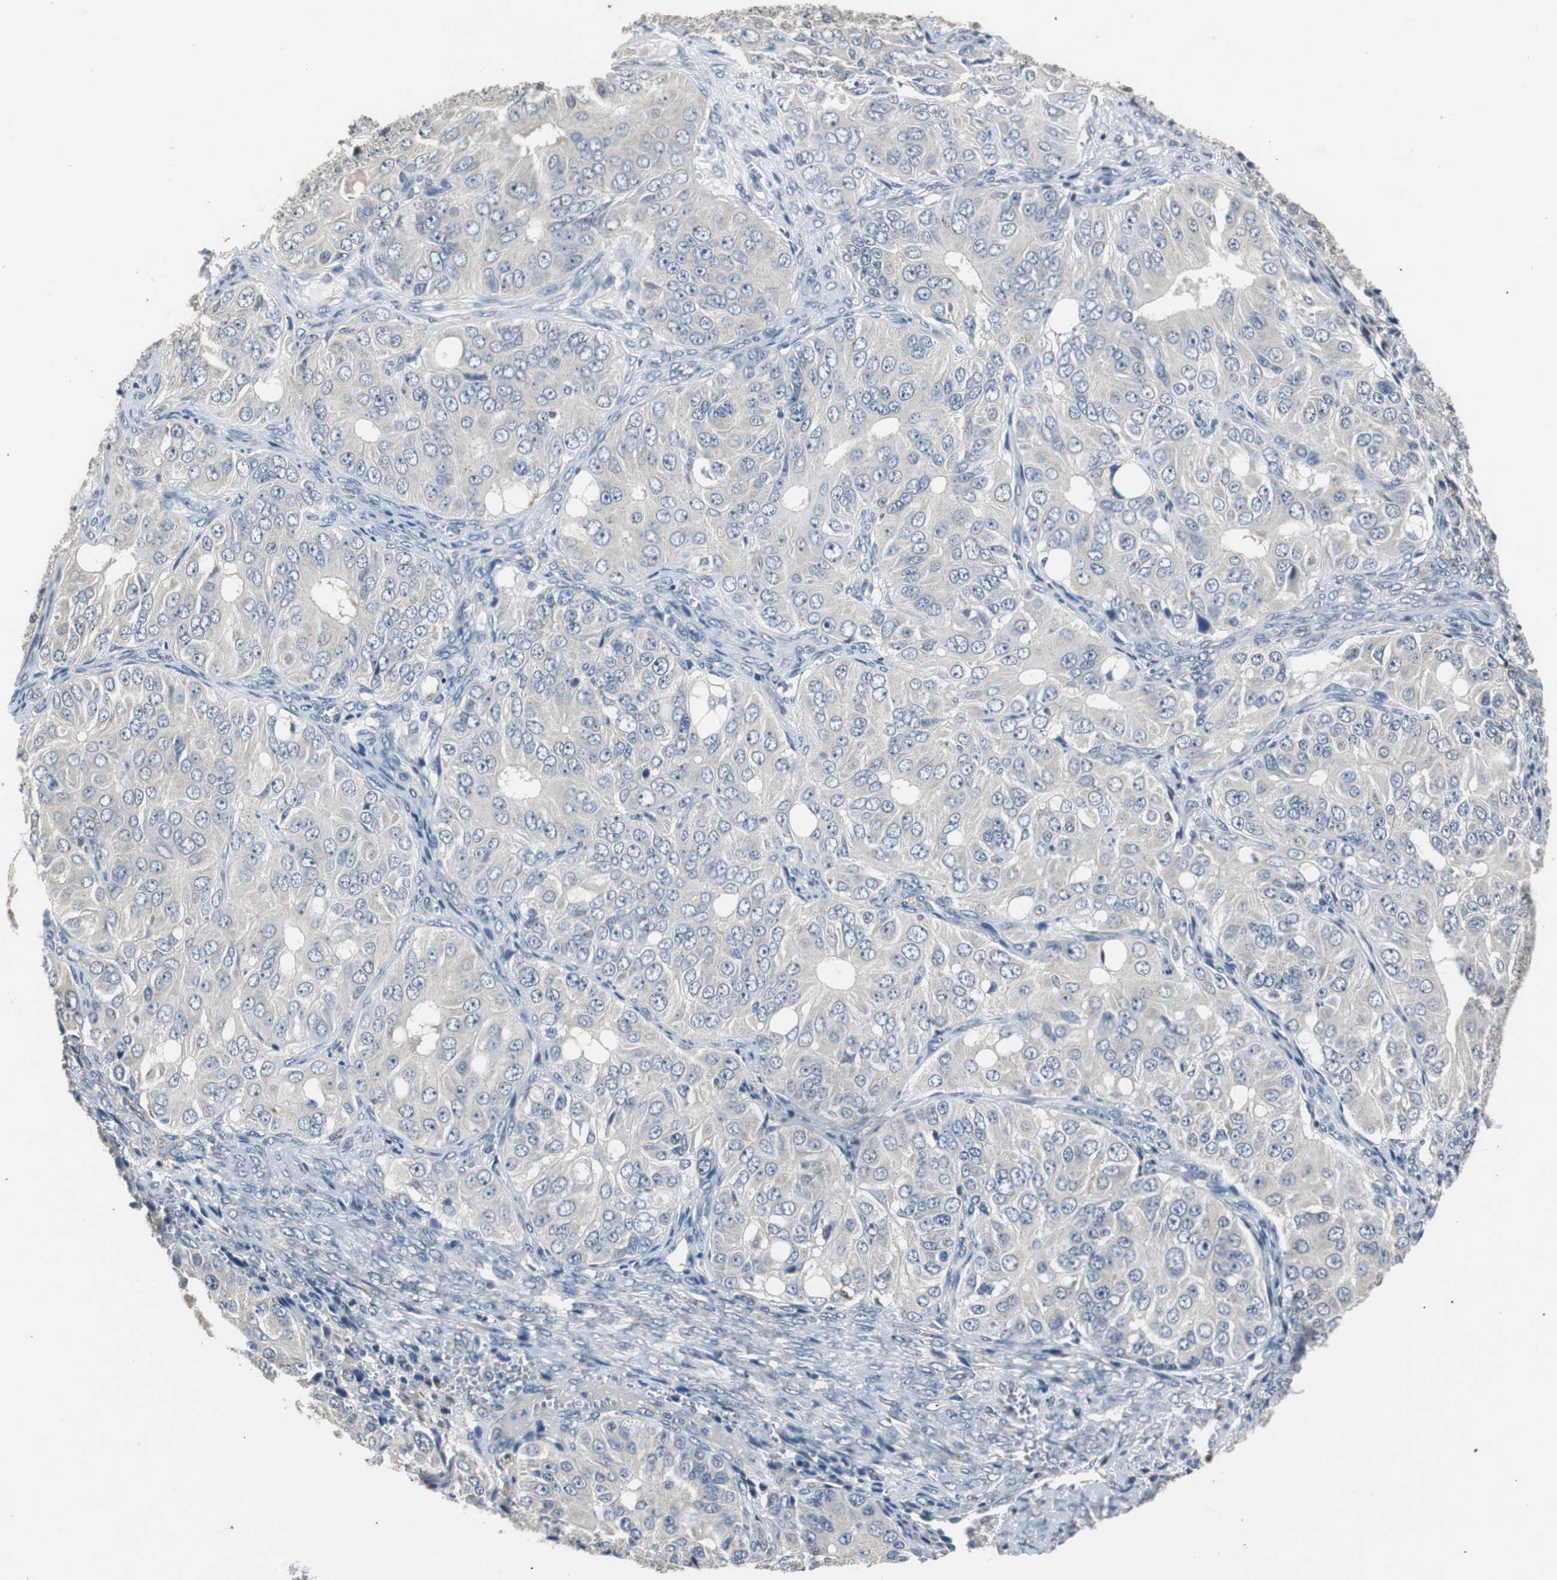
{"staining": {"intensity": "negative", "quantity": "none", "location": "none"}, "tissue": "ovarian cancer", "cell_type": "Tumor cells", "image_type": "cancer", "snomed": [{"axis": "morphology", "description": "Carcinoma, endometroid"}, {"axis": "topography", "description": "Ovary"}], "caption": "Tumor cells show no significant protein expression in ovarian endometroid carcinoma.", "gene": "PCYT1B", "patient": {"sex": "female", "age": 51}}